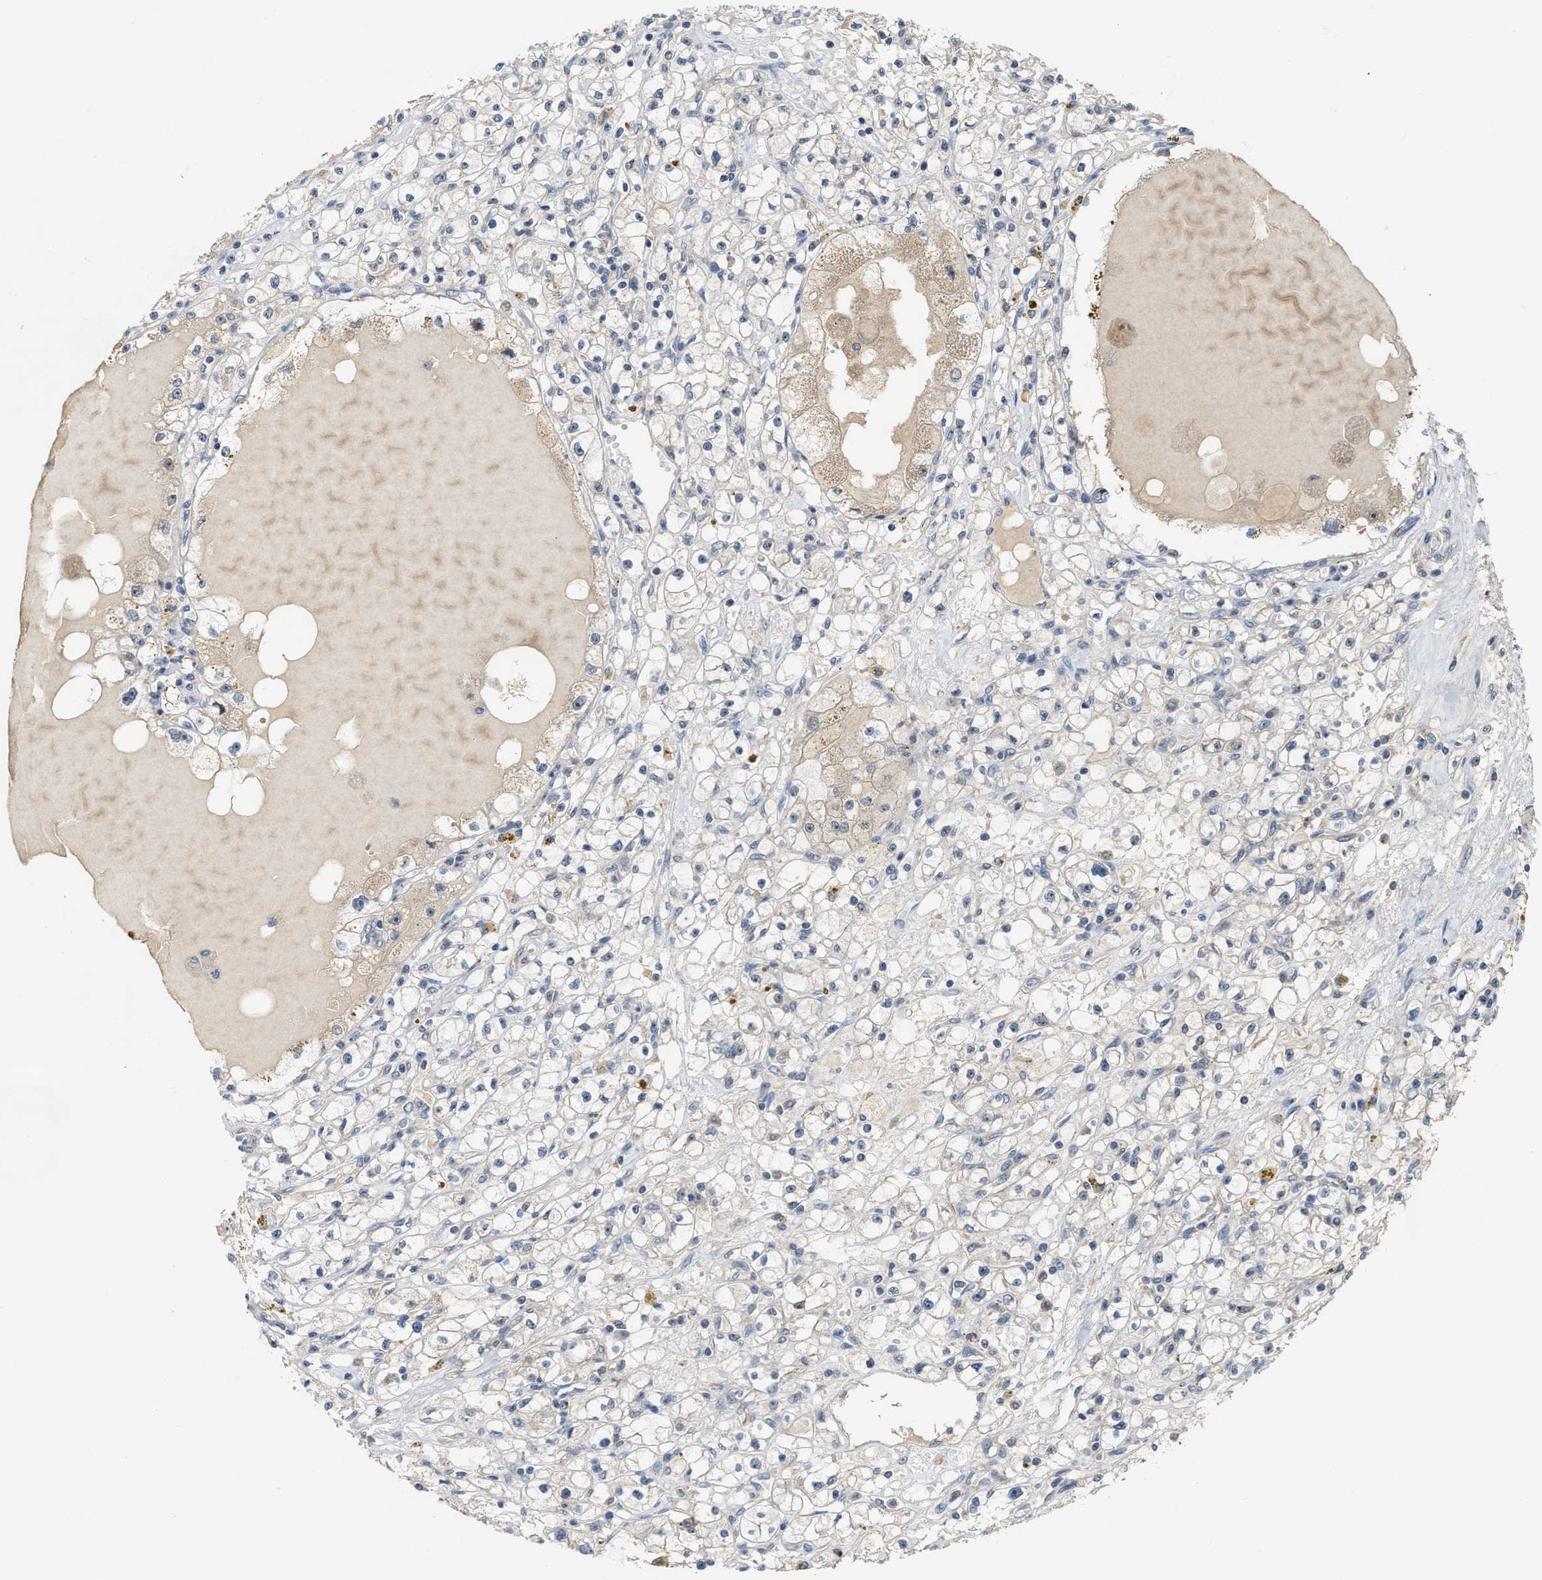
{"staining": {"intensity": "negative", "quantity": "none", "location": "none"}, "tissue": "renal cancer", "cell_type": "Tumor cells", "image_type": "cancer", "snomed": [{"axis": "morphology", "description": "Adenocarcinoma, NOS"}, {"axis": "topography", "description": "Kidney"}], "caption": "This is an immunohistochemistry photomicrograph of renal cancer. There is no expression in tumor cells.", "gene": "ZNF783", "patient": {"sex": "male", "age": 56}}